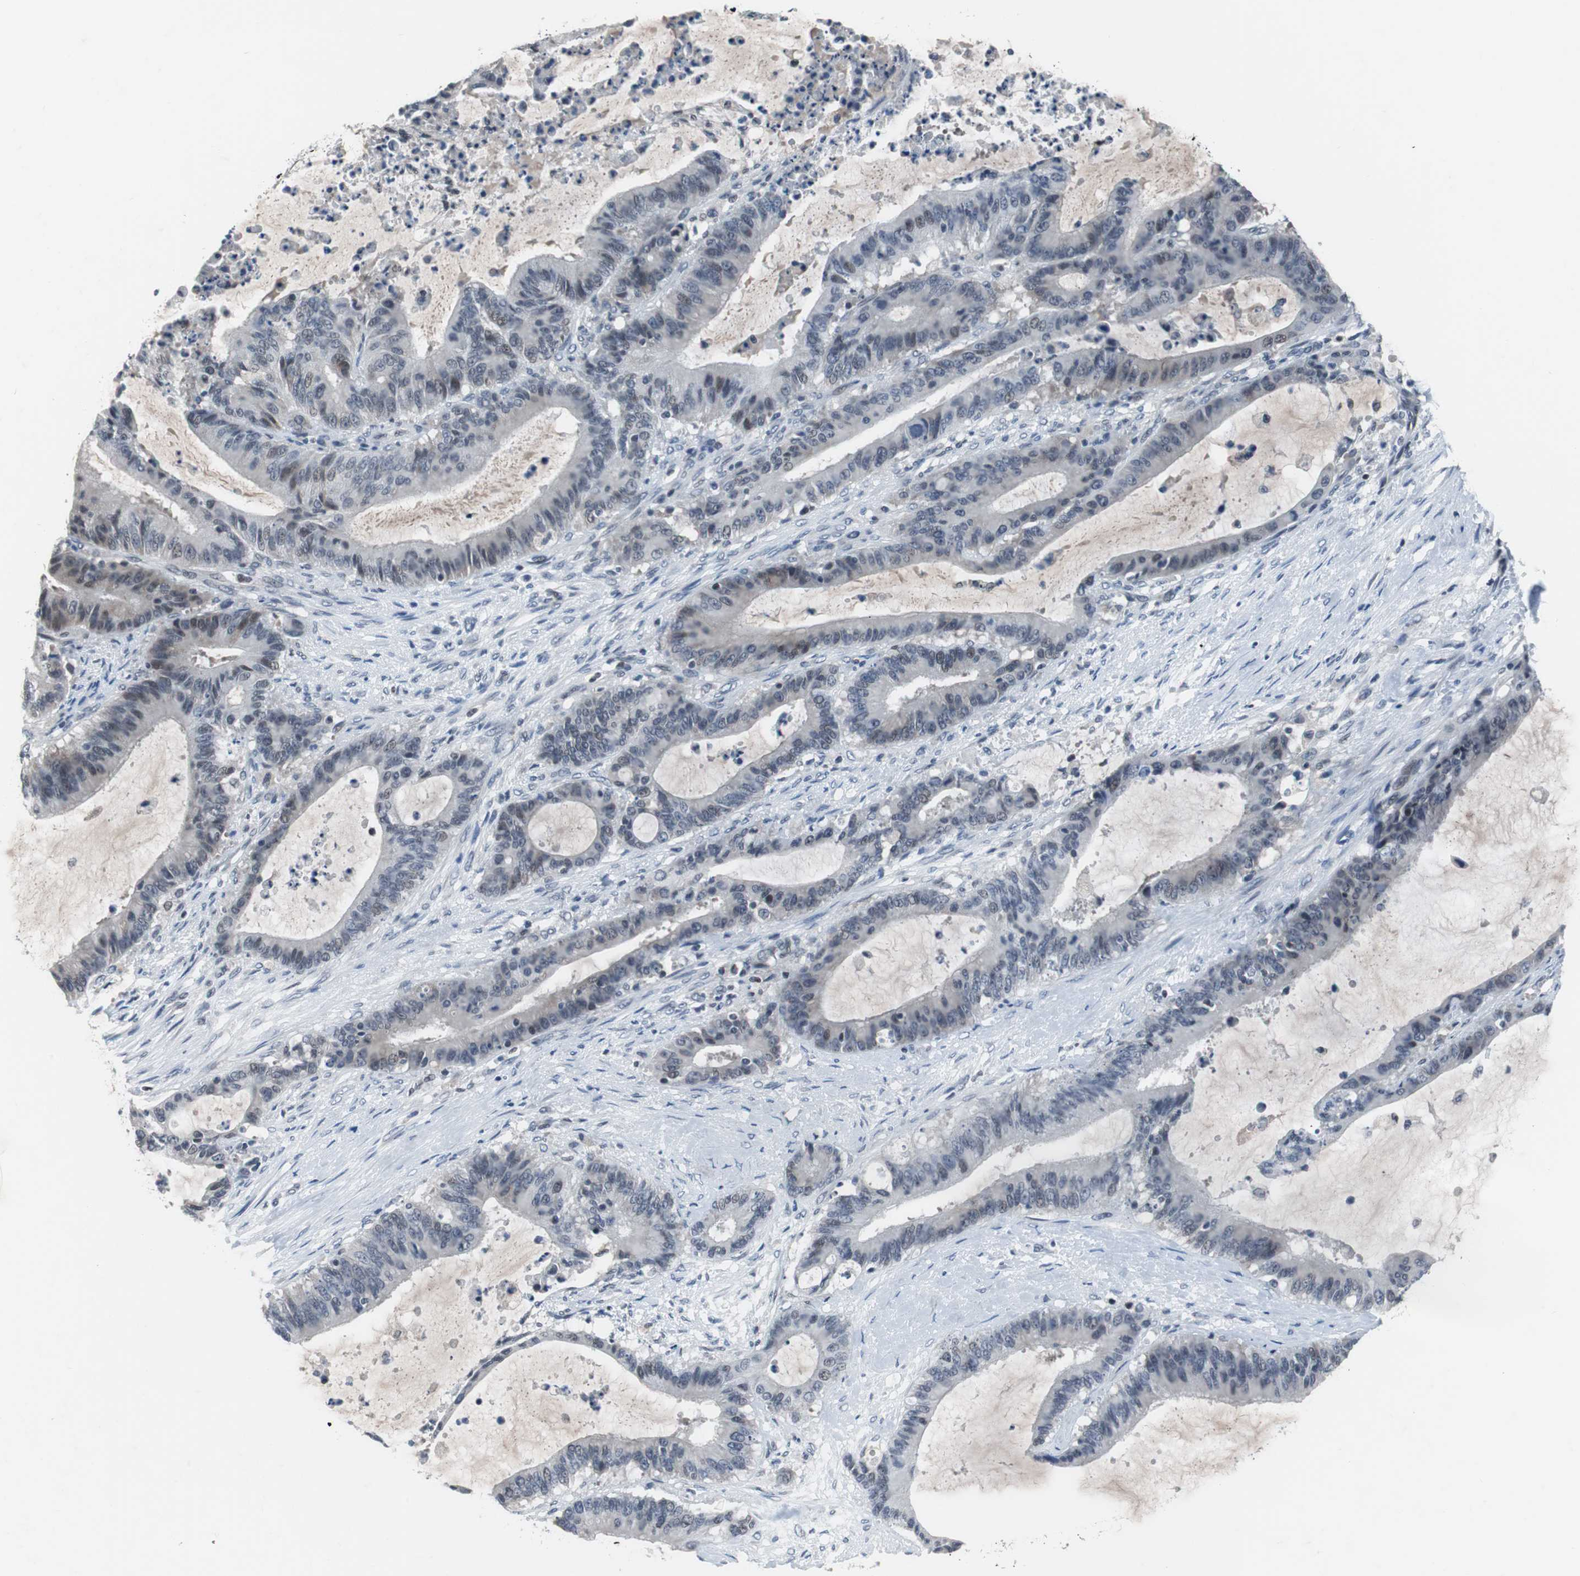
{"staining": {"intensity": "weak", "quantity": "<25%", "location": "nuclear"}, "tissue": "liver cancer", "cell_type": "Tumor cells", "image_type": "cancer", "snomed": [{"axis": "morphology", "description": "Cholangiocarcinoma"}, {"axis": "topography", "description": "Liver"}], "caption": "Tumor cells show no significant protein expression in cholangiocarcinoma (liver).", "gene": "TP63", "patient": {"sex": "female", "age": 73}}